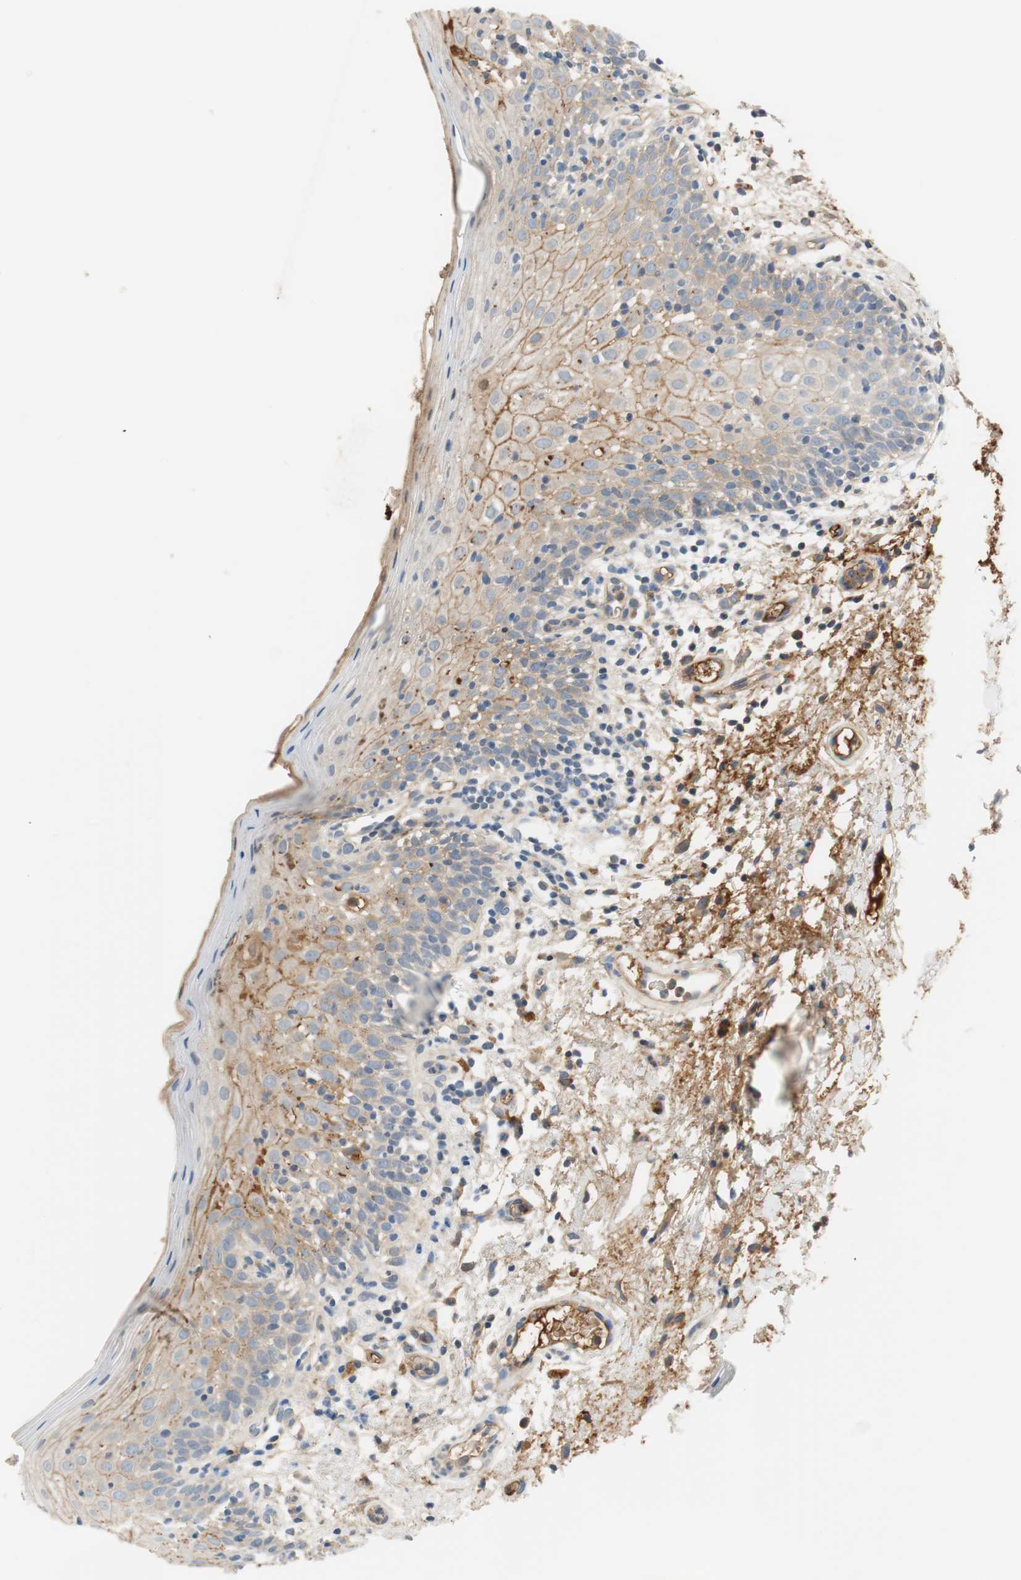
{"staining": {"intensity": "weak", "quantity": "25%-75%", "location": "cytoplasmic/membranous"}, "tissue": "oral mucosa", "cell_type": "Squamous epithelial cells", "image_type": "normal", "snomed": [{"axis": "morphology", "description": "Normal tissue, NOS"}, {"axis": "morphology", "description": "Squamous cell carcinoma, NOS"}, {"axis": "topography", "description": "Skeletal muscle"}, {"axis": "topography", "description": "Oral tissue"}], "caption": "Immunohistochemical staining of normal oral mucosa displays low levels of weak cytoplasmic/membranous expression in about 25%-75% of squamous epithelial cells. The staining was performed using DAB, with brown indicating positive protein expression. Nuclei are stained blue with hematoxylin.", "gene": "C4A", "patient": {"sex": "male", "age": 71}}